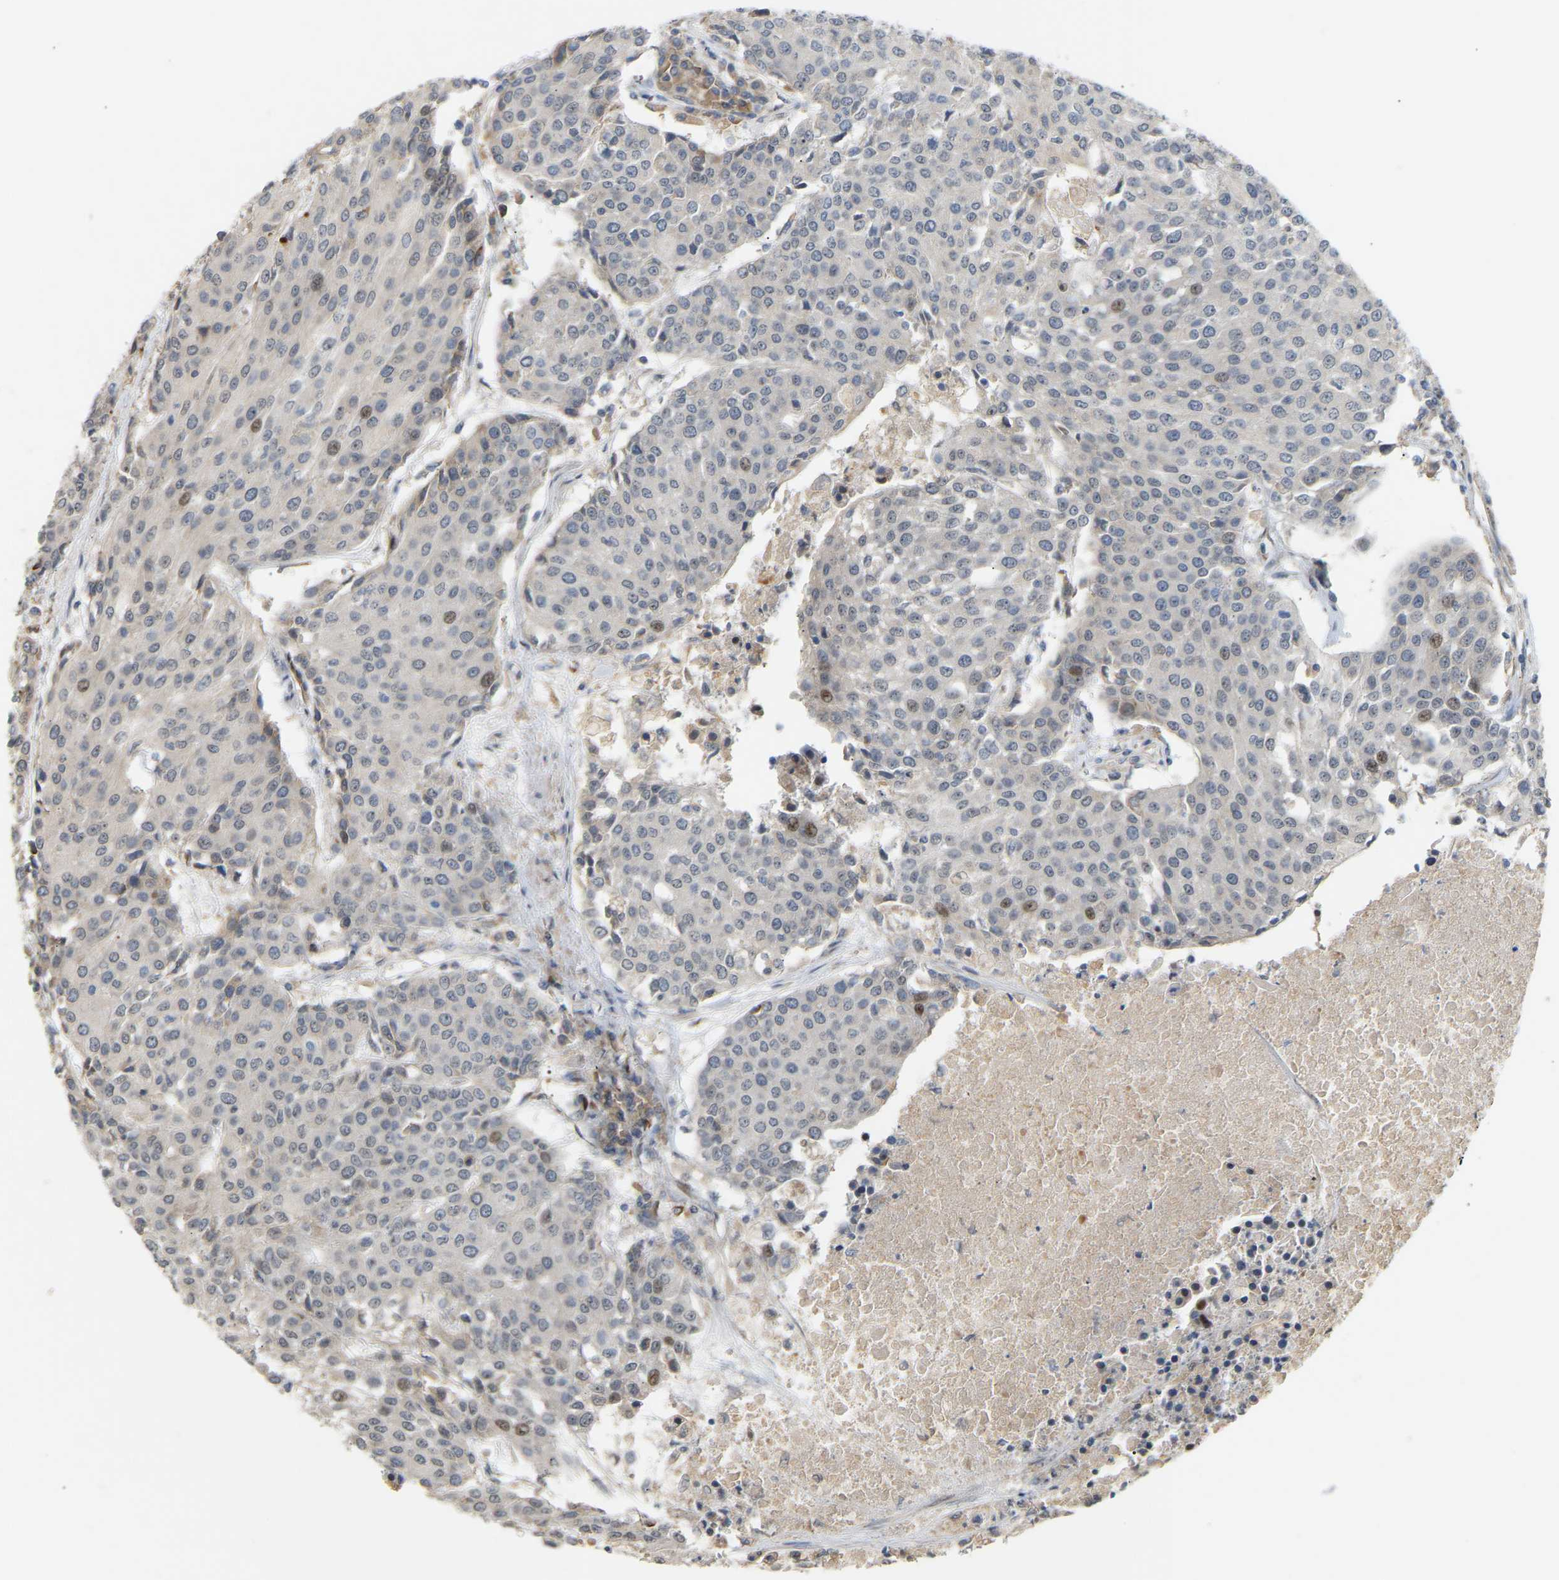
{"staining": {"intensity": "weak", "quantity": "<25%", "location": "nuclear"}, "tissue": "urothelial cancer", "cell_type": "Tumor cells", "image_type": "cancer", "snomed": [{"axis": "morphology", "description": "Urothelial carcinoma, High grade"}, {"axis": "topography", "description": "Urinary bladder"}], "caption": "This photomicrograph is of high-grade urothelial carcinoma stained with IHC to label a protein in brown with the nuclei are counter-stained blue. There is no expression in tumor cells.", "gene": "PTPN4", "patient": {"sex": "female", "age": 85}}